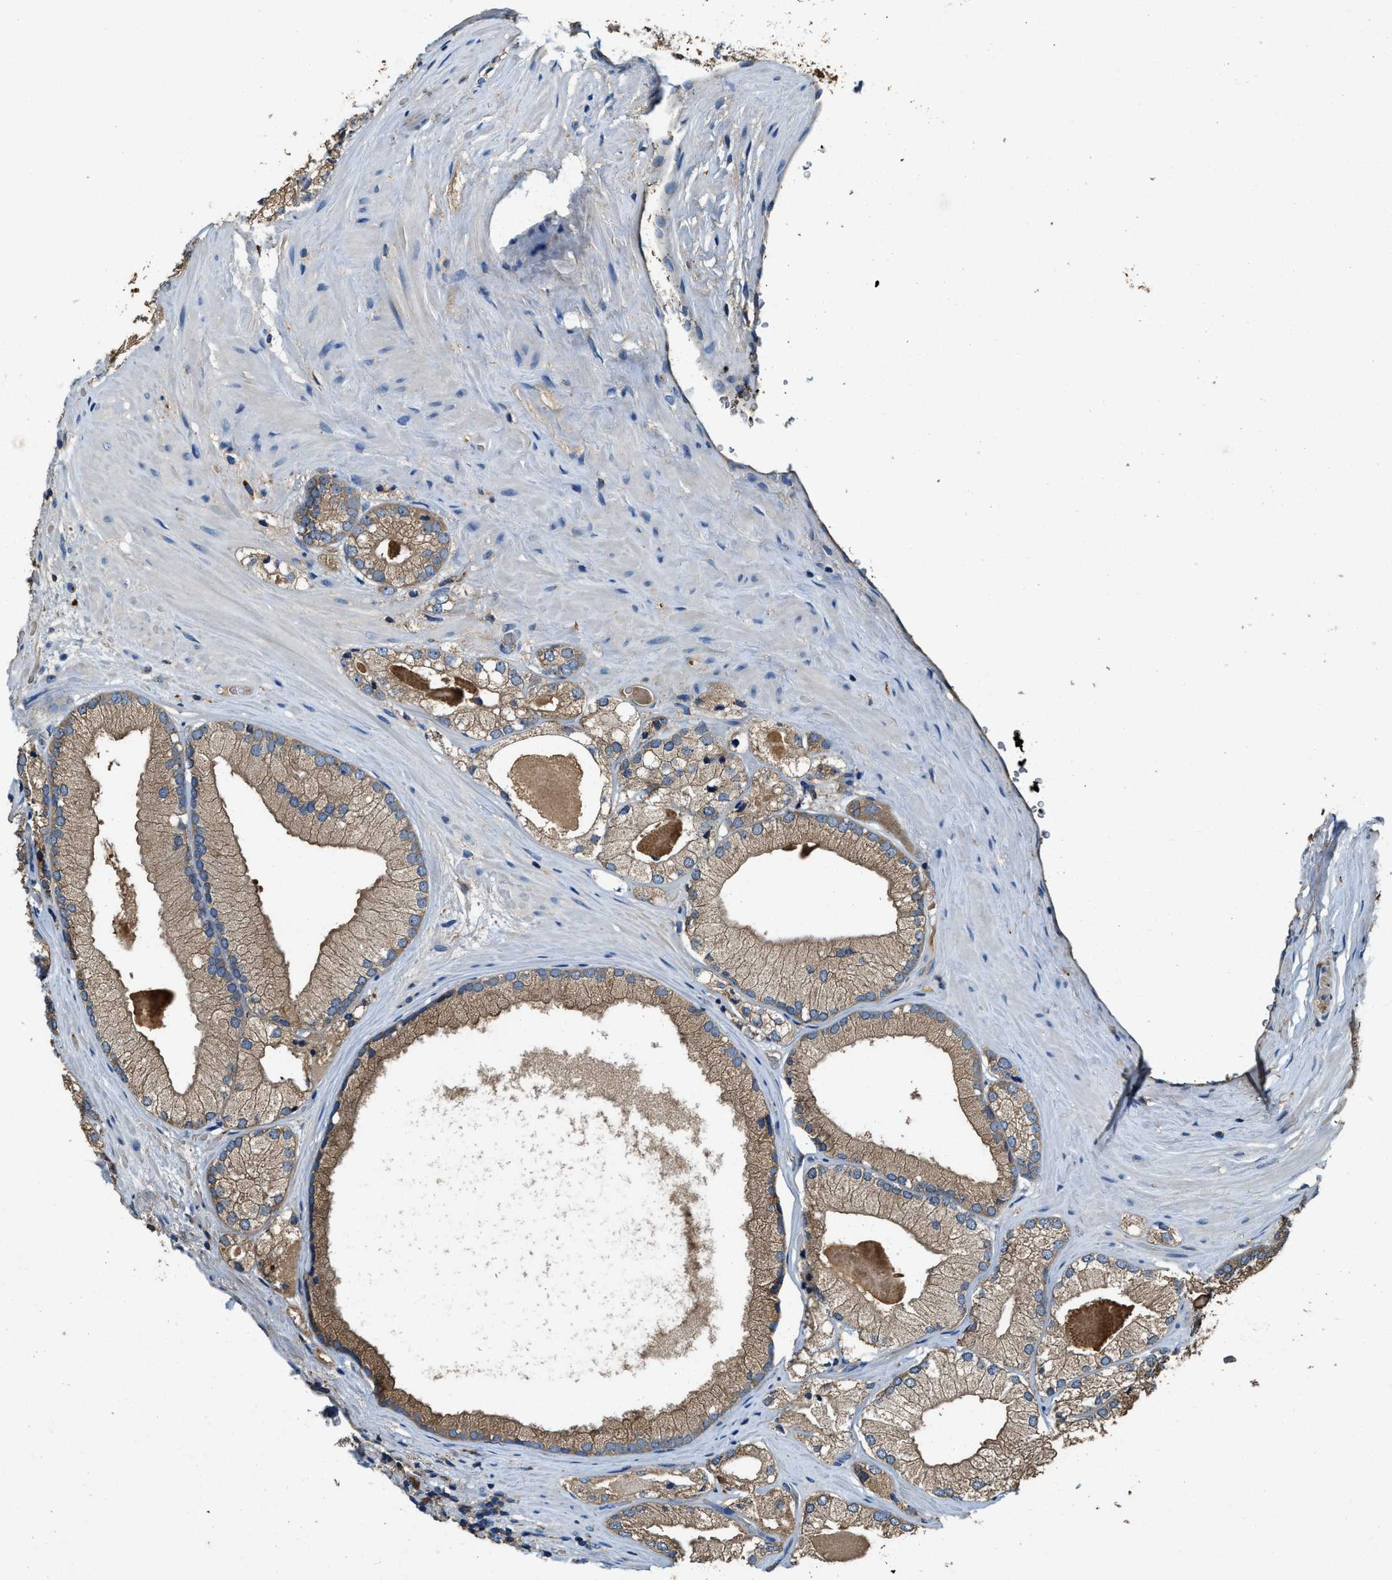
{"staining": {"intensity": "weak", "quantity": ">75%", "location": "cytoplasmic/membranous"}, "tissue": "prostate cancer", "cell_type": "Tumor cells", "image_type": "cancer", "snomed": [{"axis": "morphology", "description": "Adenocarcinoma, Low grade"}, {"axis": "topography", "description": "Prostate"}], "caption": "A brown stain labels weak cytoplasmic/membranous staining of a protein in human prostate cancer tumor cells.", "gene": "BLOC1S1", "patient": {"sex": "male", "age": 65}}